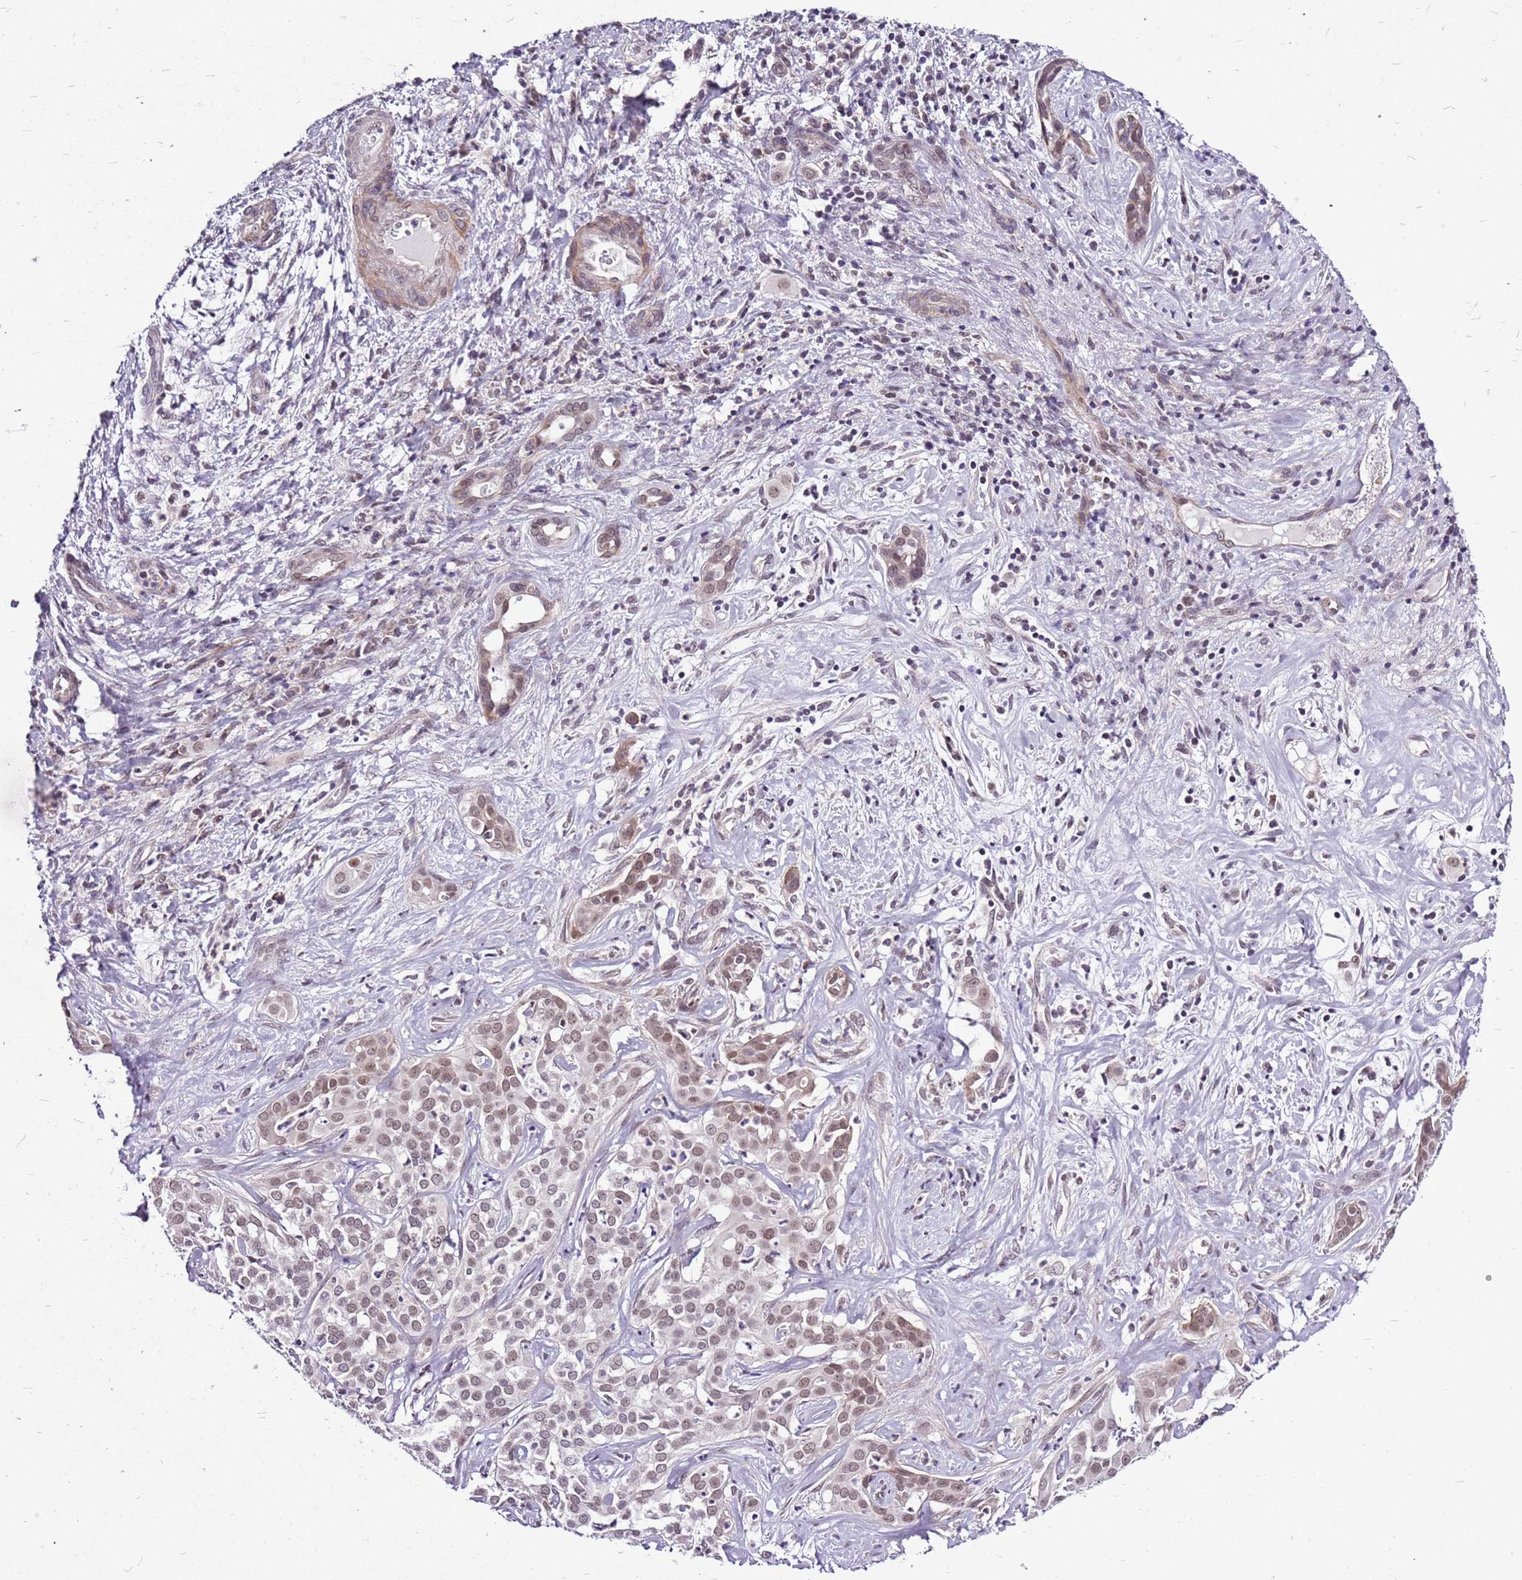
{"staining": {"intensity": "moderate", "quantity": "25%-75%", "location": "nuclear"}, "tissue": "liver cancer", "cell_type": "Tumor cells", "image_type": "cancer", "snomed": [{"axis": "morphology", "description": "Cholangiocarcinoma"}, {"axis": "topography", "description": "Liver"}], "caption": "This is a photomicrograph of immunohistochemistry (IHC) staining of liver cancer (cholangiocarcinoma), which shows moderate expression in the nuclear of tumor cells.", "gene": "CCDC166", "patient": {"sex": "male", "age": 67}}